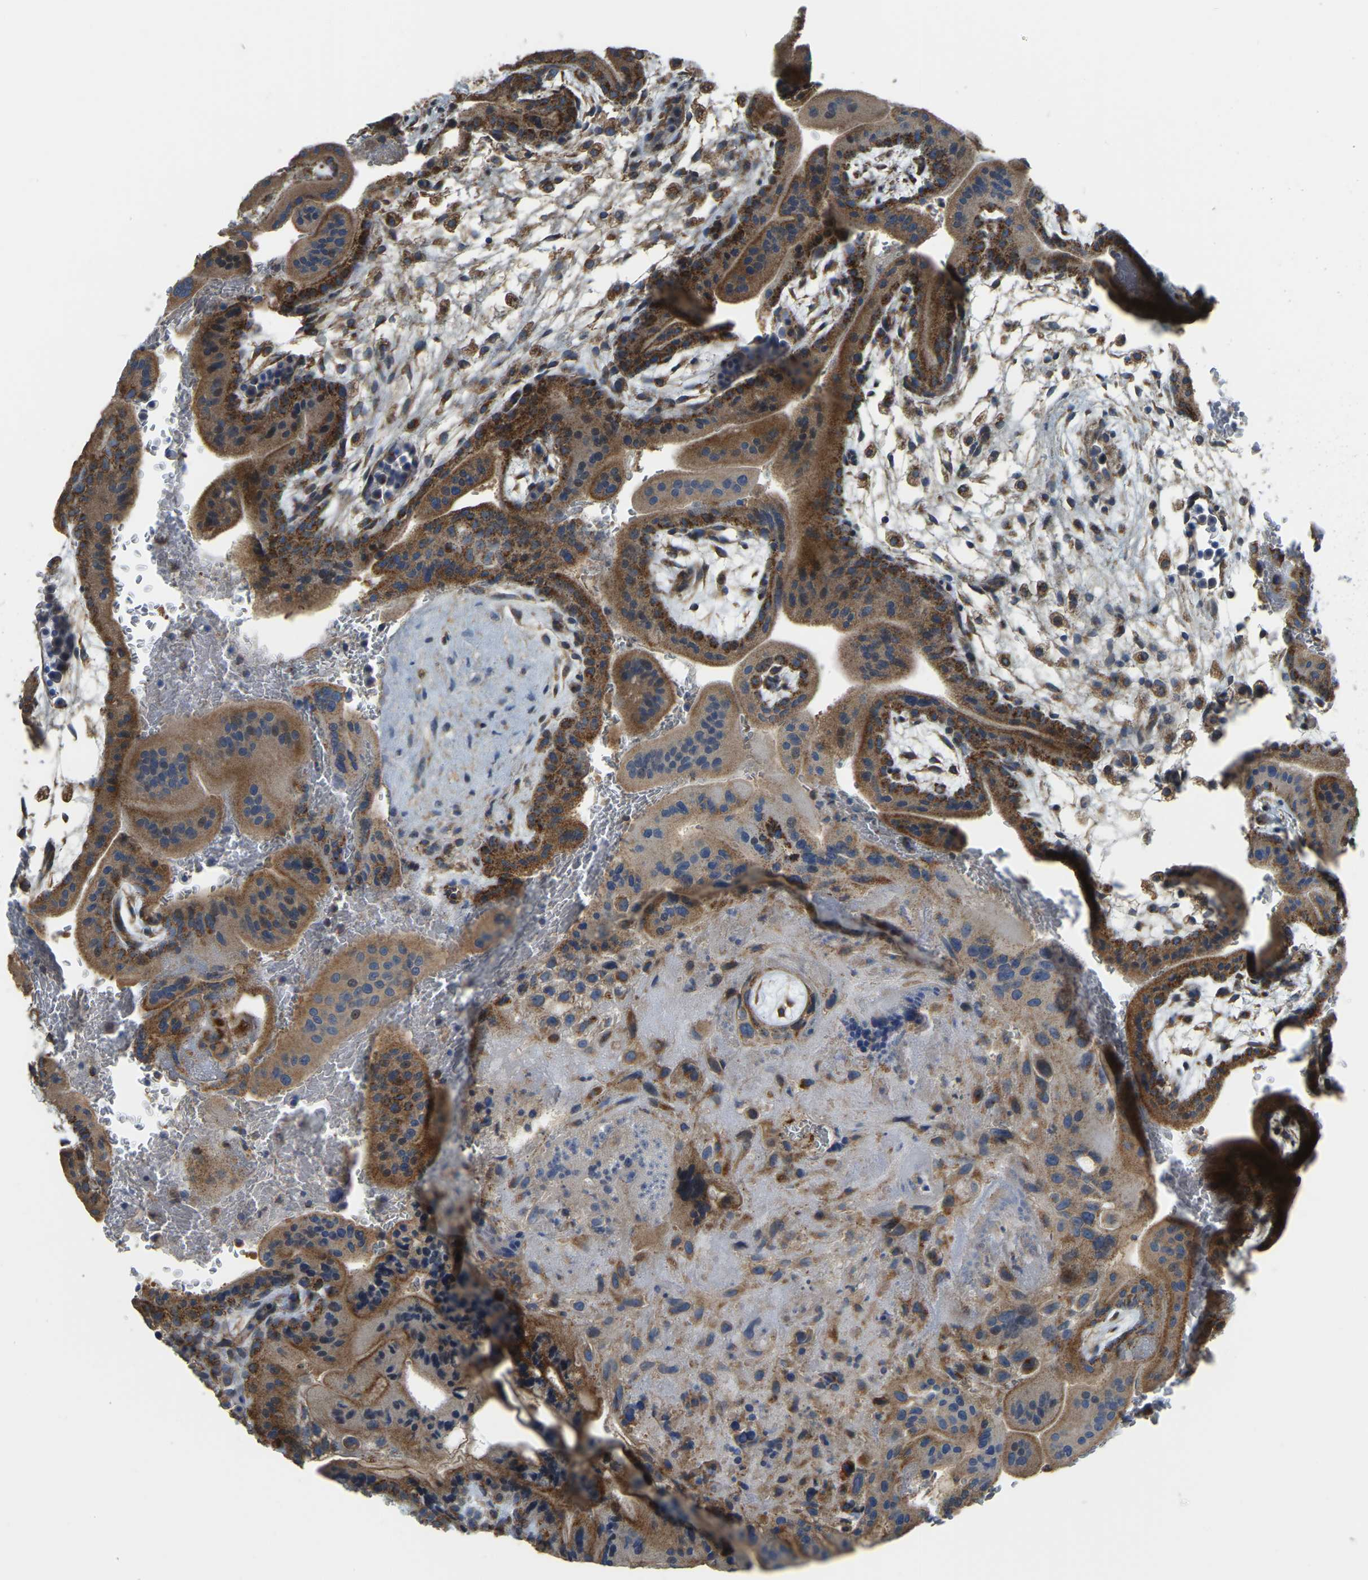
{"staining": {"intensity": "strong", "quantity": ">75%", "location": "cytoplasmic/membranous"}, "tissue": "placenta", "cell_type": "Decidual cells", "image_type": "normal", "snomed": [{"axis": "morphology", "description": "Normal tissue, NOS"}, {"axis": "topography", "description": "Placenta"}], "caption": "Immunohistochemical staining of benign placenta shows strong cytoplasmic/membranous protein staining in about >75% of decidual cells.", "gene": "PSMD7", "patient": {"sex": "female", "age": 35}}